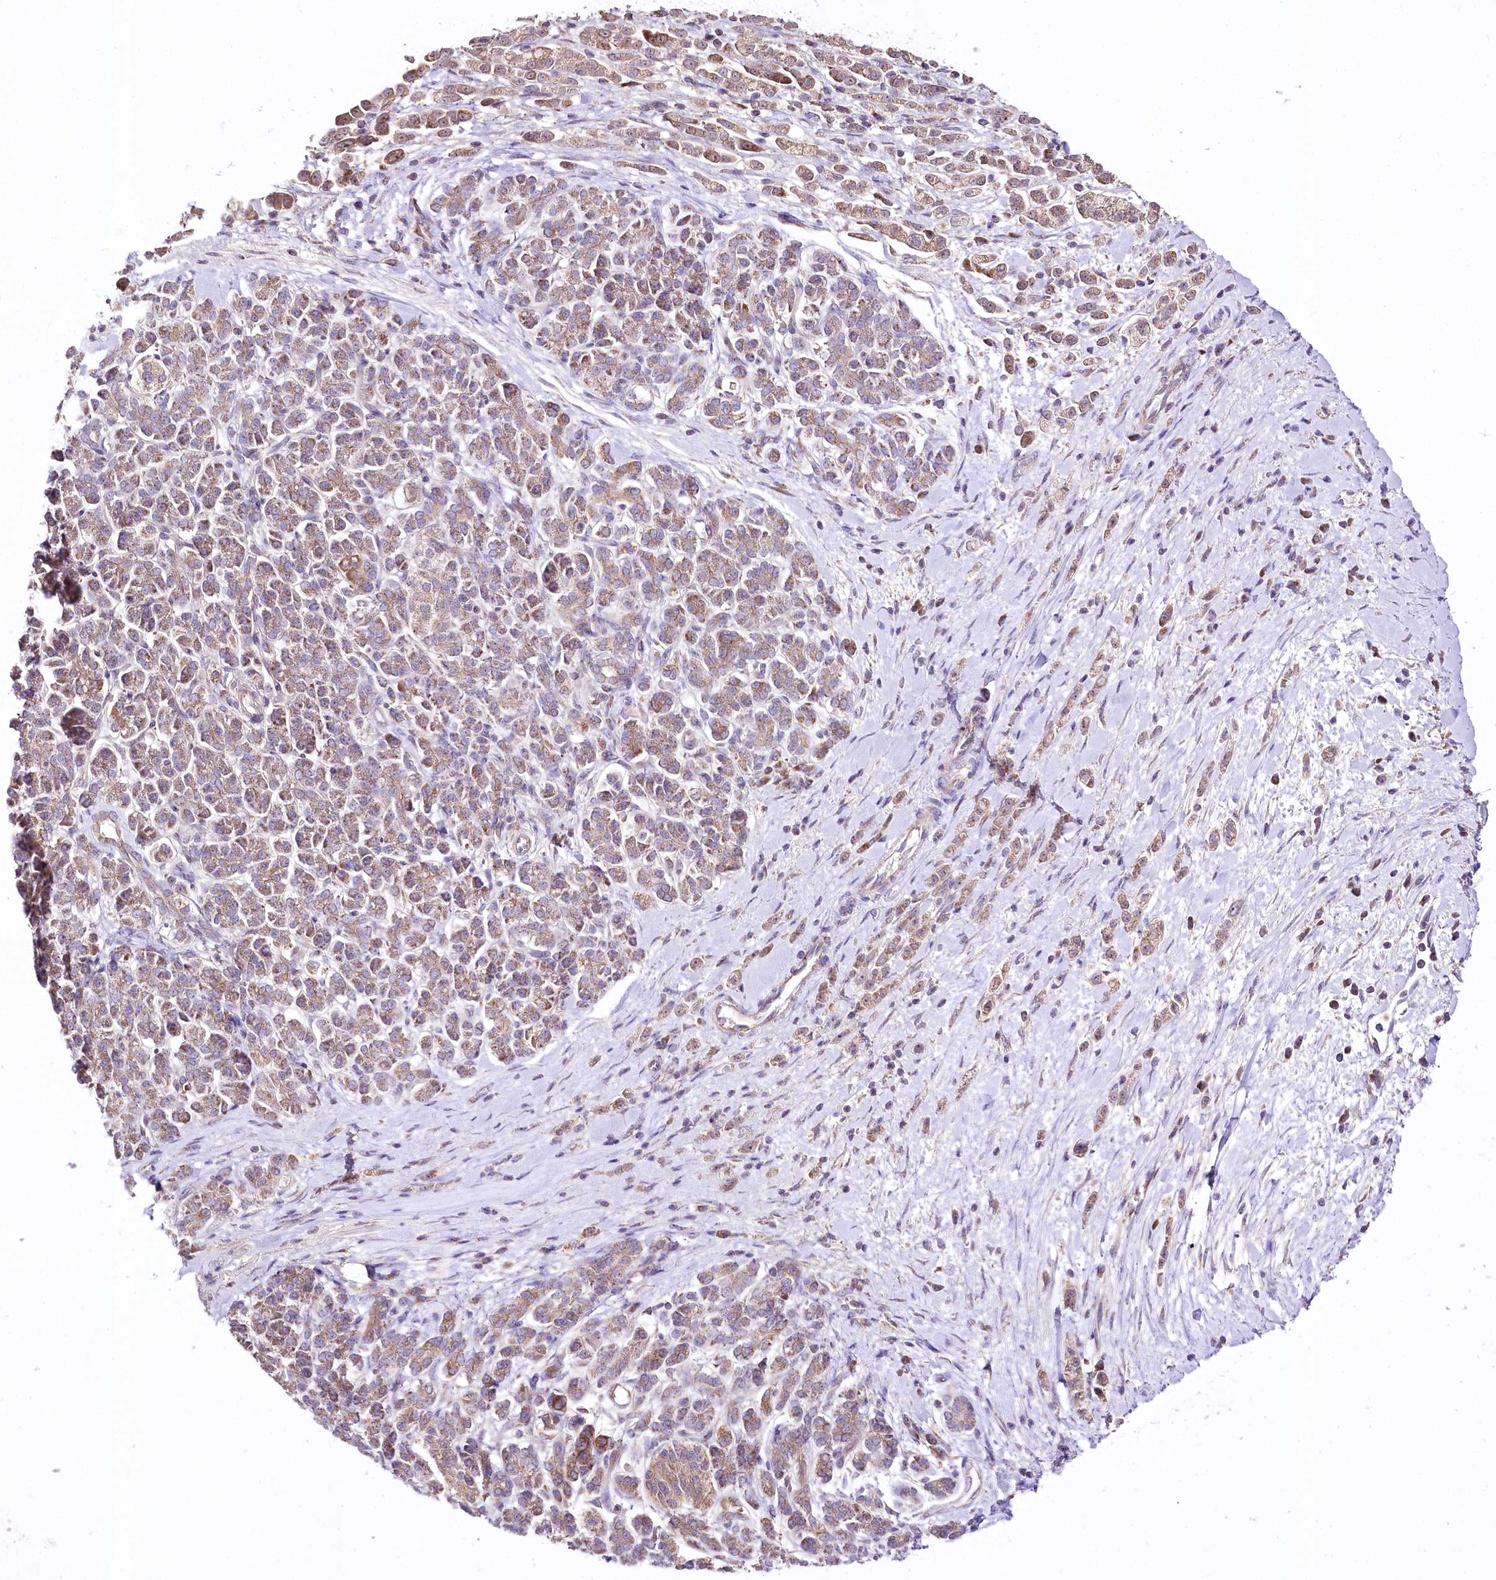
{"staining": {"intensity": "moderate", "quantity": ">75%", "location": "cytoplasmic/membranous"}, "tissue": "pancreatic cancer", "cell_type": "Tumor cells", "image_type": "cancer", "snomed": [{"axis": "morphology", "description": "Normal tissue, NOS"}, {"axis": "morphology", "description": "Adenocarcinoma, NOS"}, {"axis": "topography", "description": "Pancreas"}], "caption": "Immunohistochemical staining of pancreatic cancer exhibits moderate cytoplasmic/membranous protein positivity in approximately >75% of tumor cells.", "gene": "ATE1", "patient": {"sex": "female", "age": 64}}